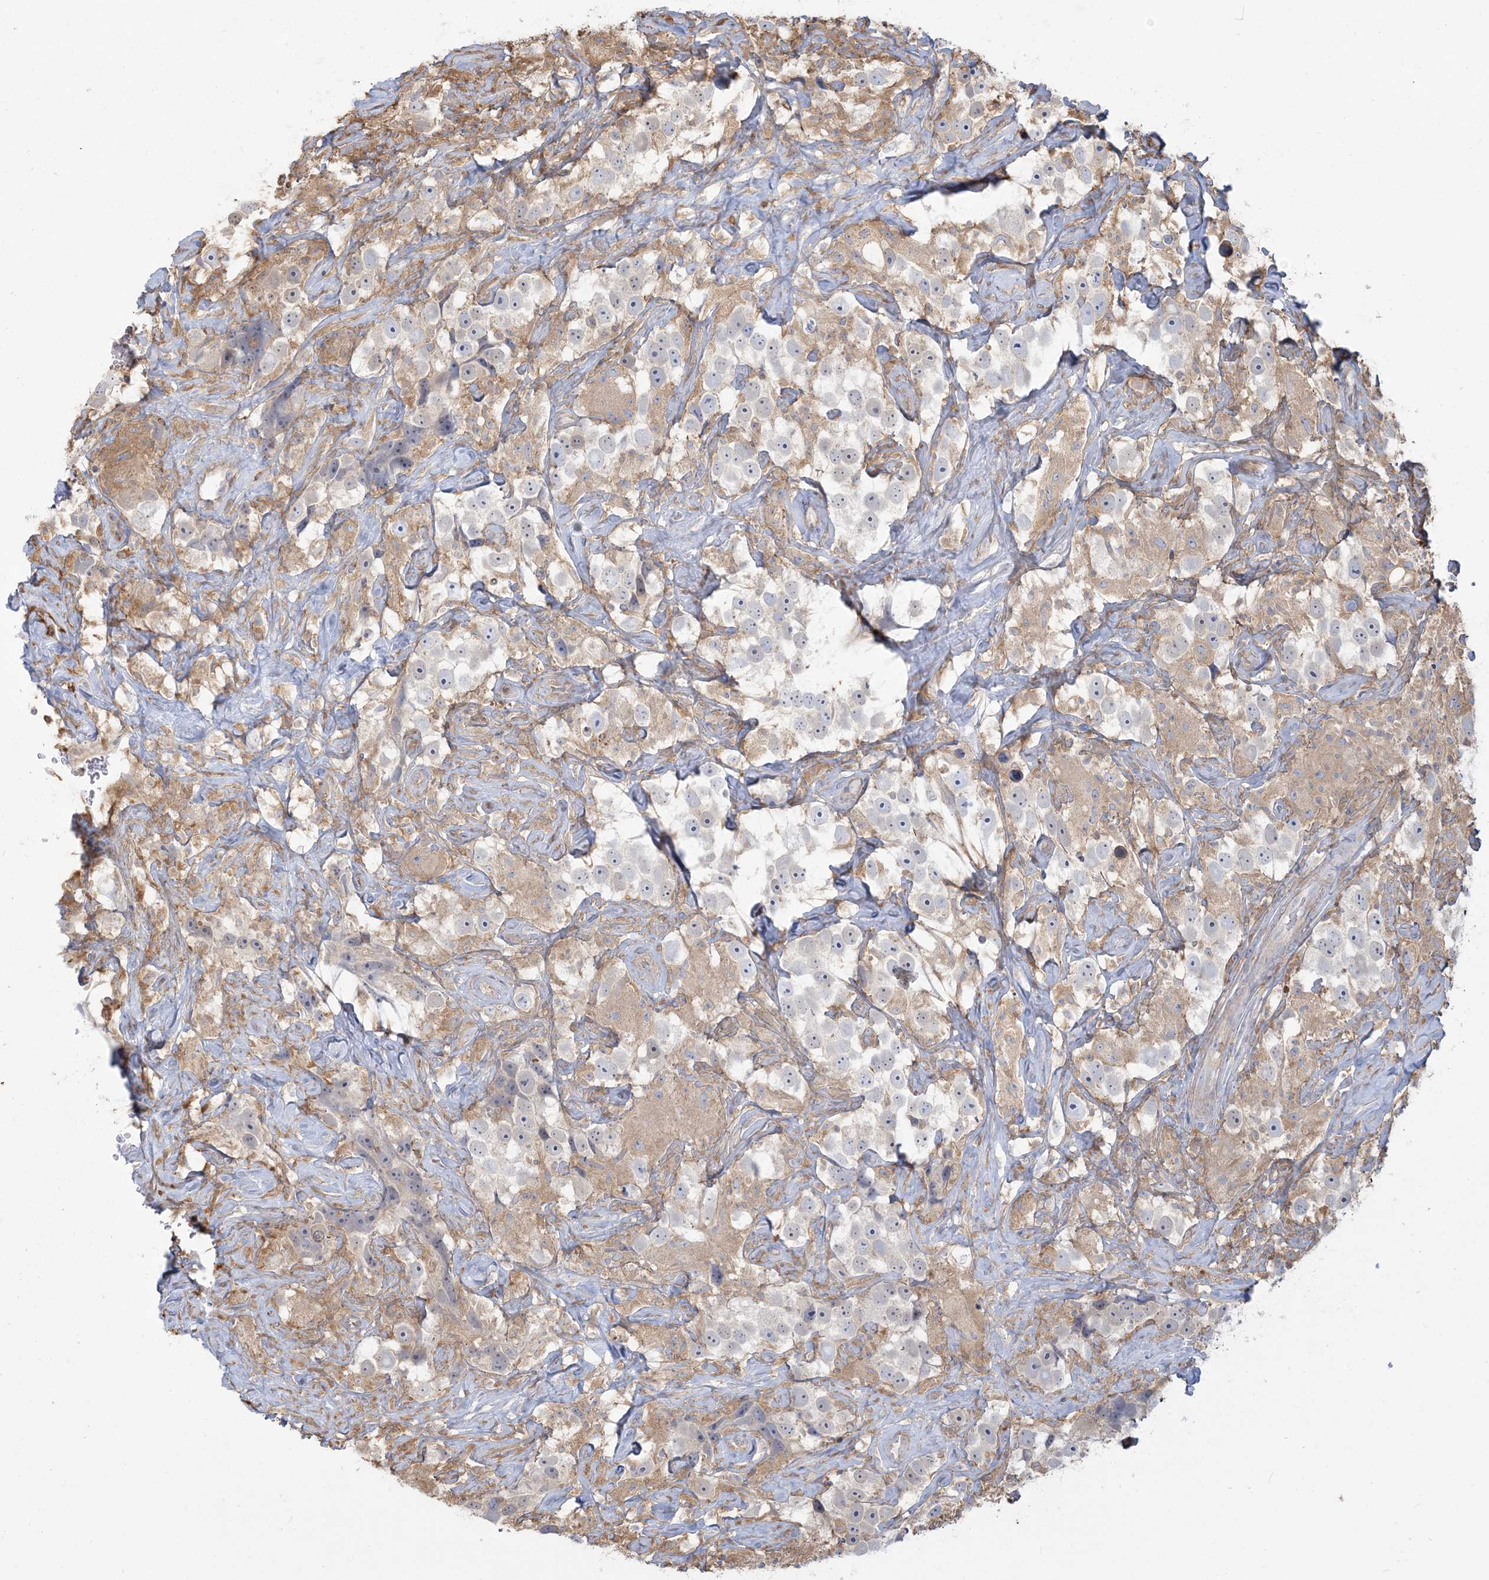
{"staining": {"intensity": "negative", "quantity": "none", "location": "none"}, "tissue": "testis cancer", "cell_type": "Tumor cells", "image_type": "cancer", "snomed": [{"axis": "morphology", "description": "Seminoma, NOS"}, {"axis": "topography", "description": "Testis"}], "caption": "Immunohistochemistry of human testis seminoma displays no positivity in tumor cells. (Stains: DAB (3,3'-diaminobenzidine) IHC with hematoxylin counter stain, Microscopy: brightfield microscopy at high magnification).", "gene": "ANKS1A", "patient": {"sex": "male", "age": 49}}